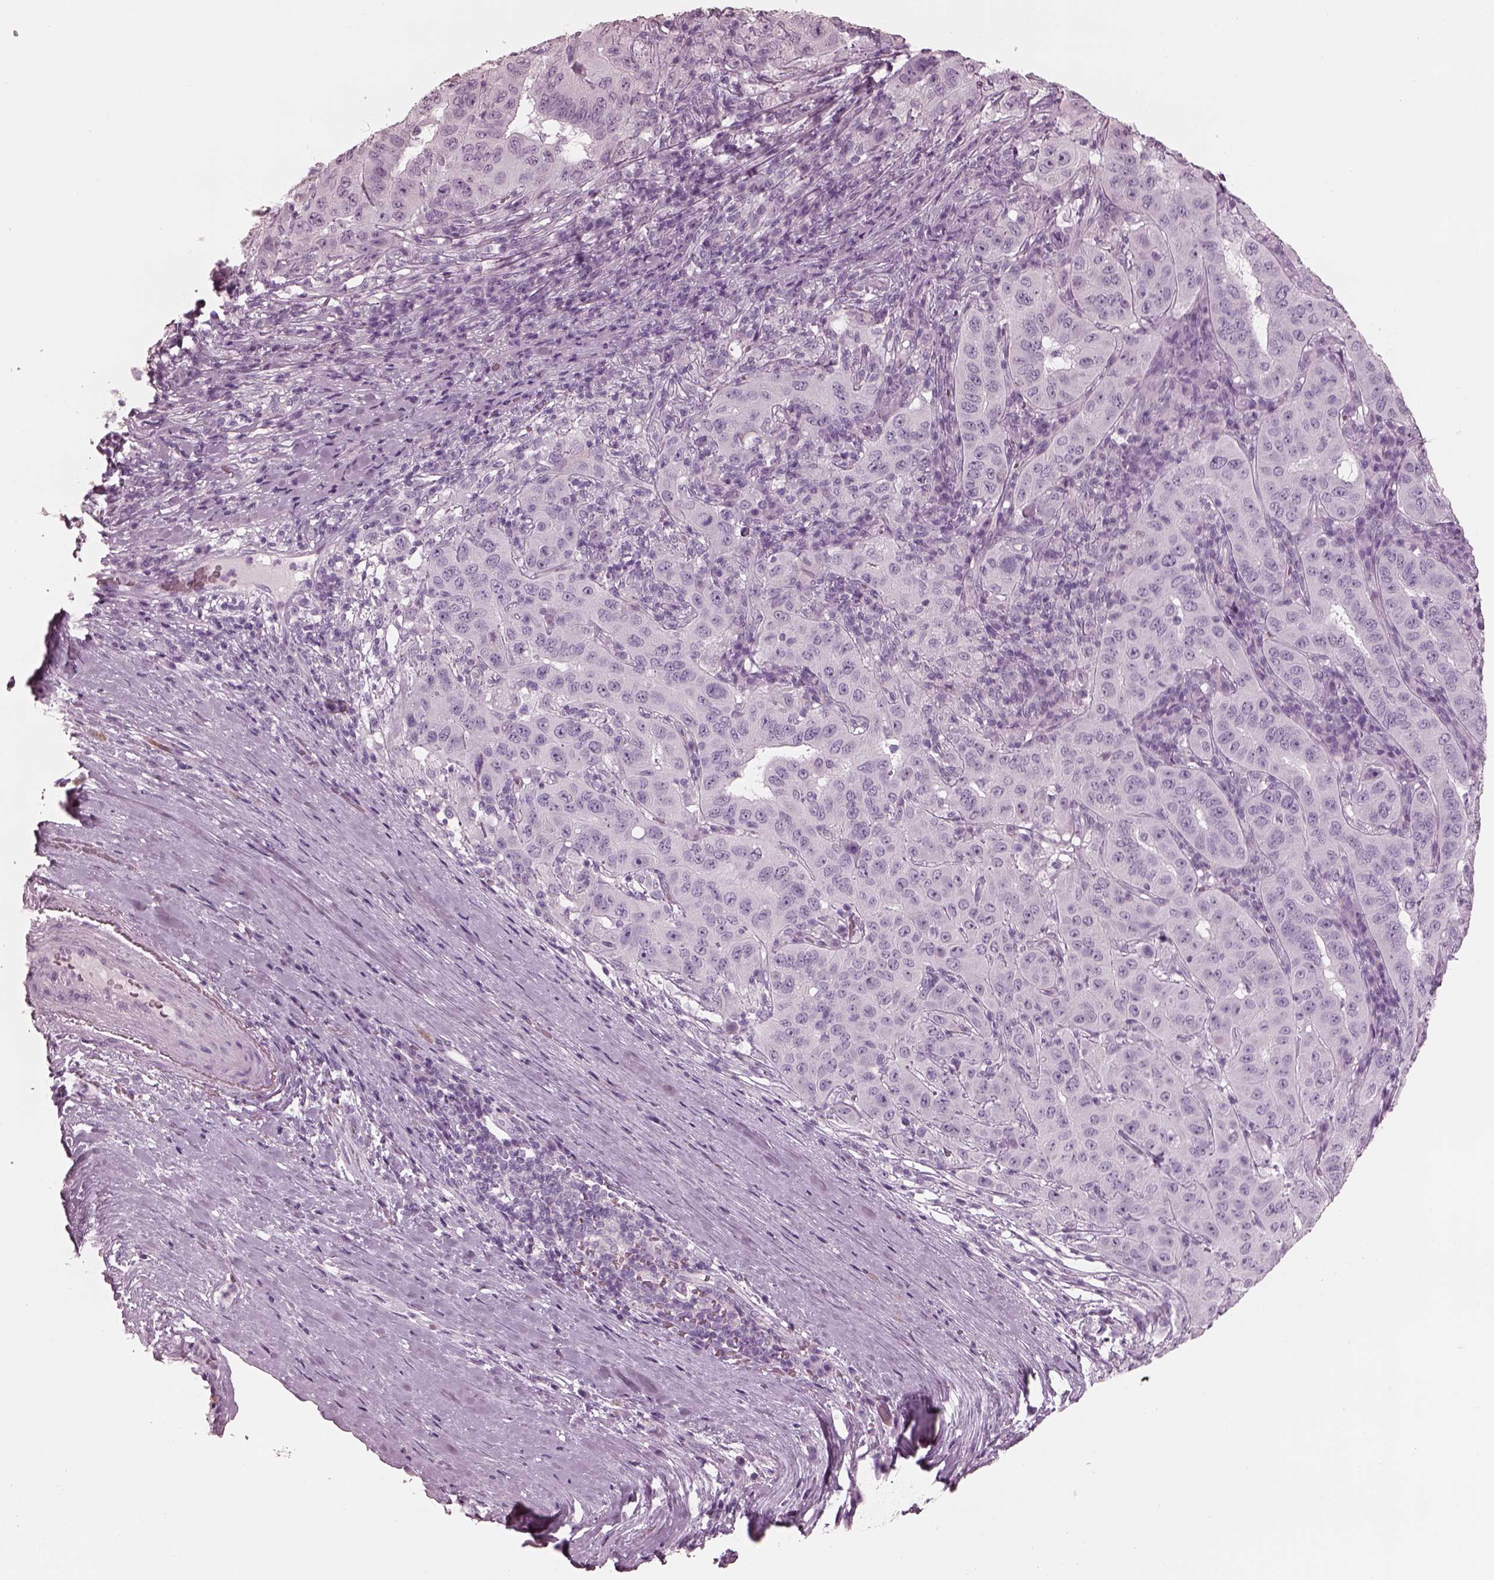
{"staining": {"intensity": "negative", "quantity": "none", "location": "none"}, "tissue": "pancreatic cancer", "cell_type": "Tumor cells", "image_type": "cancer", "snomed": [{"axis": "morphology", "description": "Adenocarcinoma, NOS"}, {"axis": "topography", "description": "Pancreas"}], "caption": "There is no significant staining in tumor cells of pancreatic cancer (adenocarcinoma). The staining is performed using DAB (3,3'-diaminobenzidine) brown chromogen with nuclei counter-stained in using hematoxylin.", "gene": "FABP9", "patient": {"sex": "male", "age": 63}}